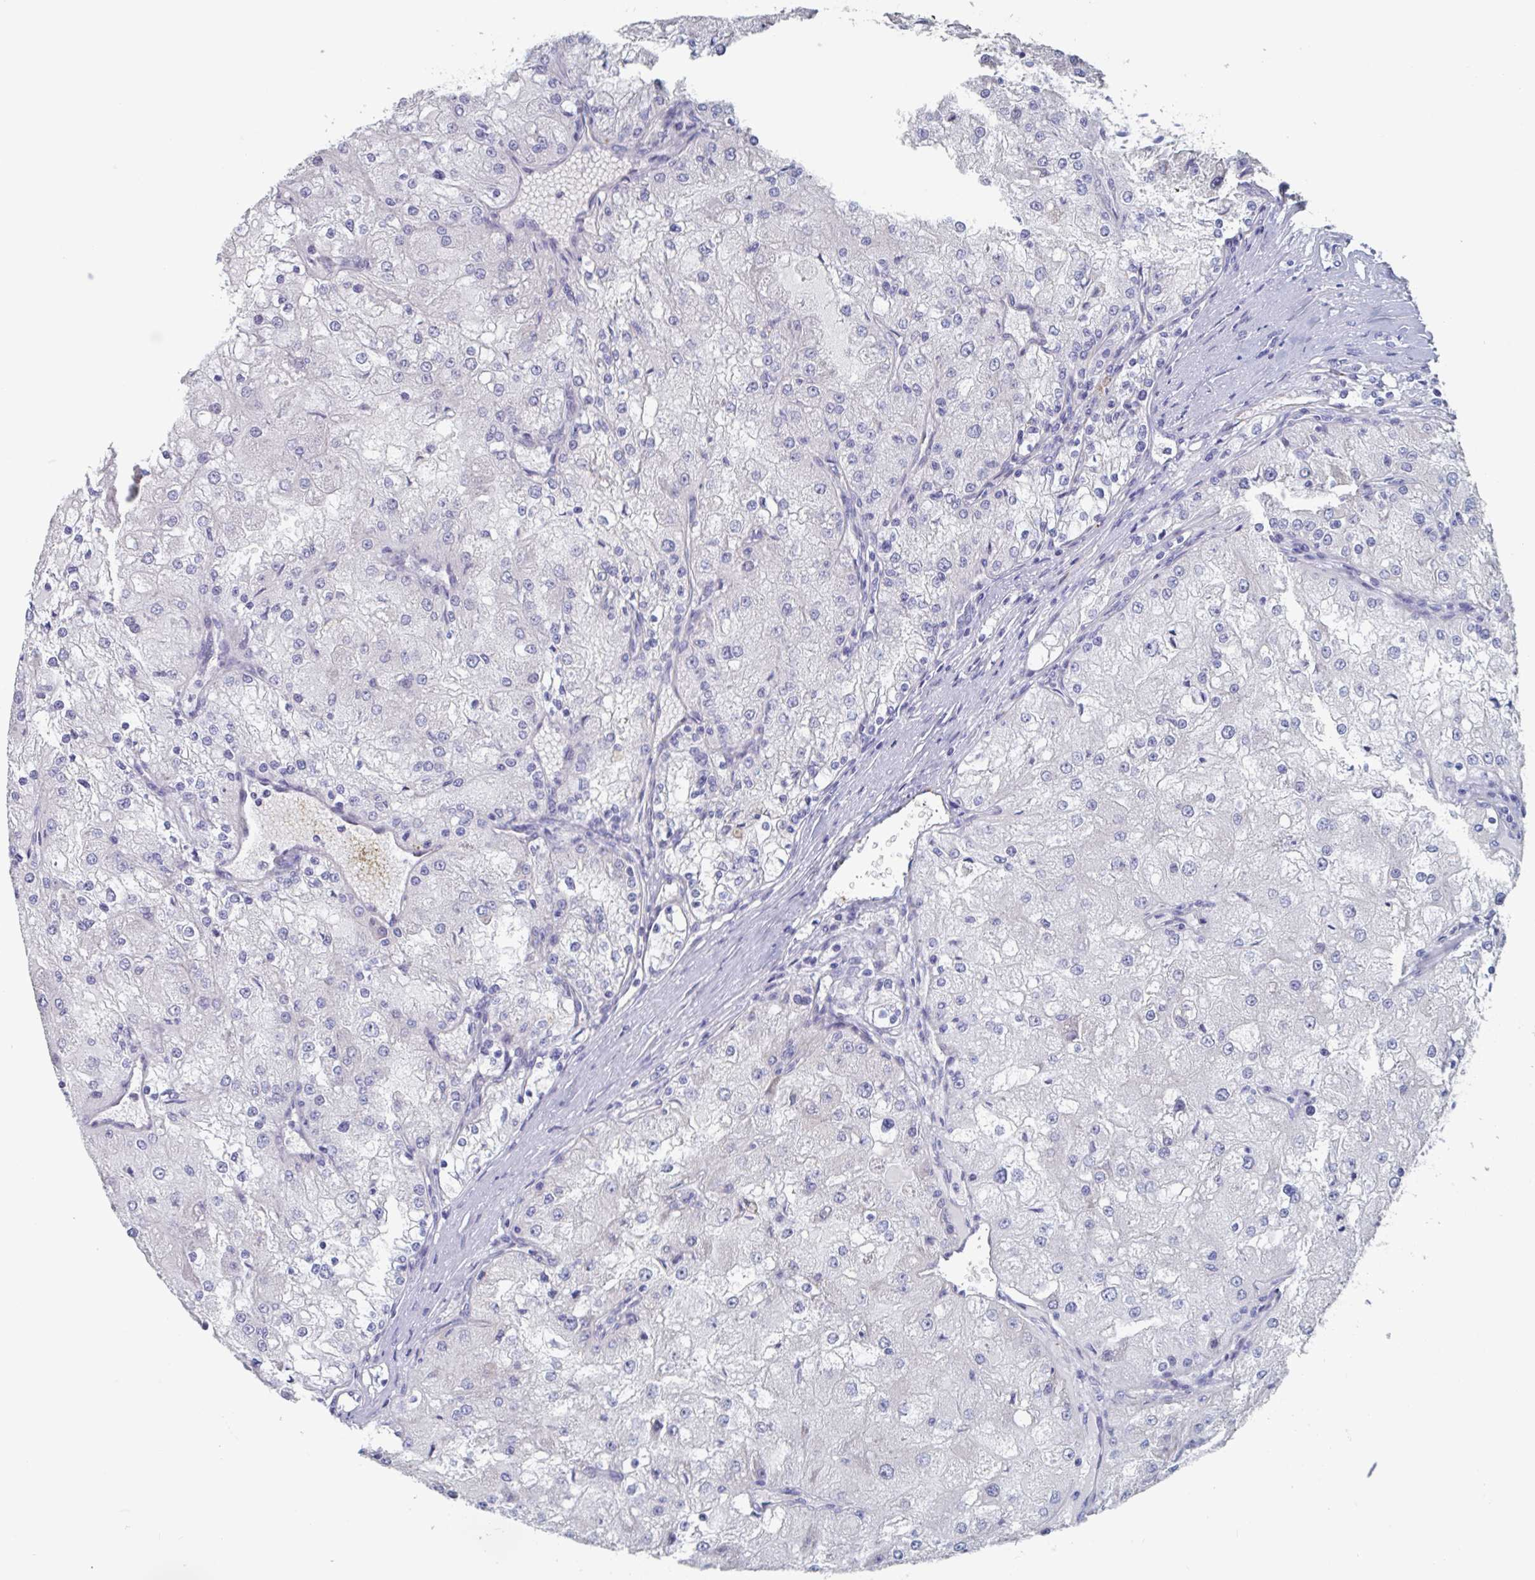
{"staining": {"intensity": "negative", "quantity": "none", "location": "none"}, "tissue": "renal cancer", "cell_type": "Tumor cells", "image_type": "cancer", "snomed": [{"axis": "morphology", "description": "Adenocarcinoma, NOS"}, {"axis": "topography", "description": "Kidney"}], "caption": "Renal cancer (adenocarcinoma) stained for a protein using immunohistochemistry (IHC) exhibits no positivity tumor cells.", "gene": "ABHD16A", "patient": {"sex": "female", "age": 74}}